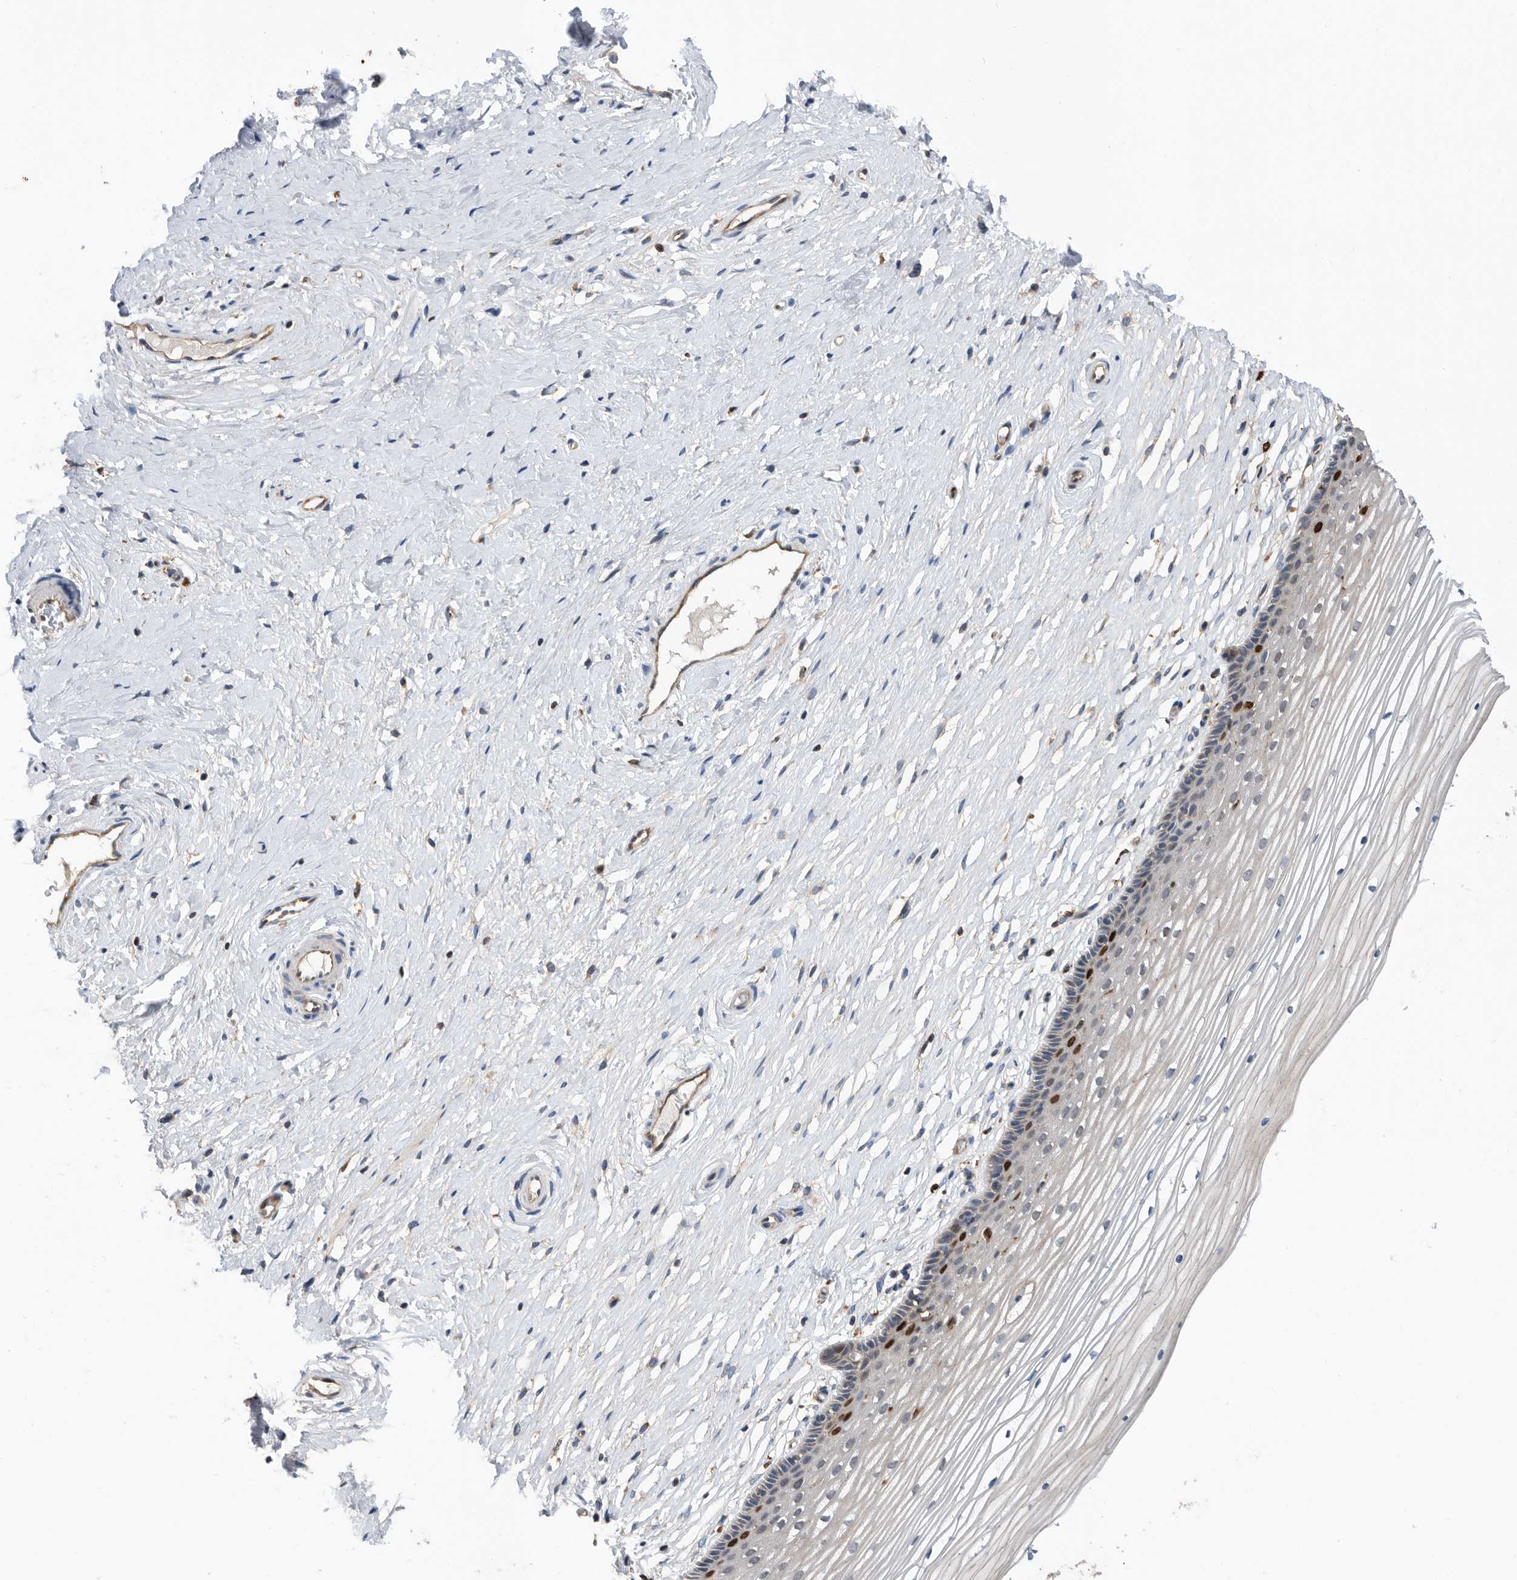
{"staining": {"intensity": "strong", "quantity": "<25%", "location": "nuclear"}, "tissue": "vagina", "cell_type": "Squamous epithelial cells", "image_type": "normal", "snomed": [{"axis": "morphology", "description": "Normal tissue, NOS"}, {"axis": "topography", "description": "Vagina"}, {"axis": "topography", "description": "Cervix"}], "caption": "Vagina stained with immunohistochemistry (IHC) exhibits strong nuclear expression in approximately <25% of squamous epithelial cells. Nuclei are stained in blue.", "gene": "ATAD2", "patient": {"sex": "female", "age": 40}}